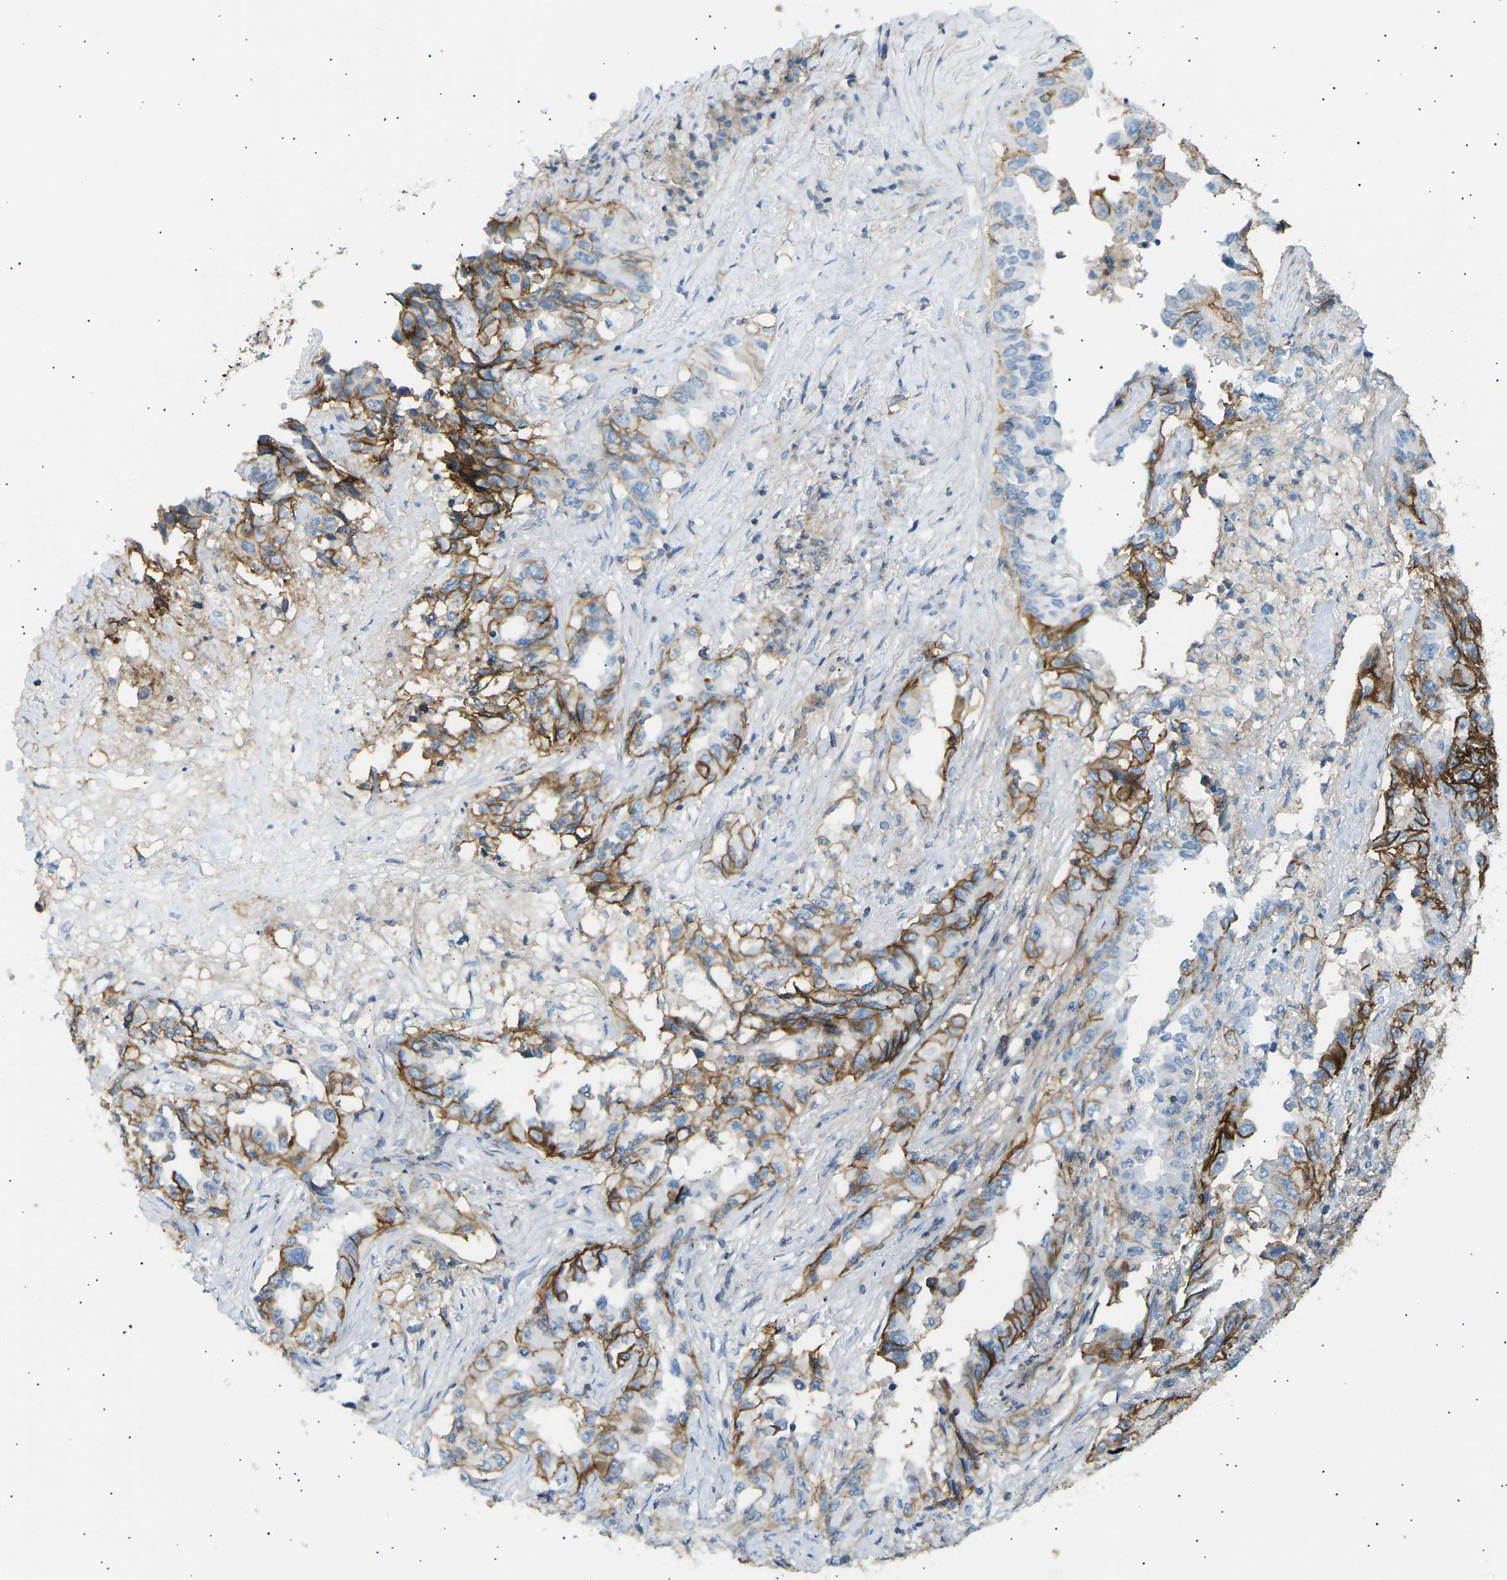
{"staining": {"intensity": "strong", "quantity": "25%-75%", "location": "cytoplasmic/membranous"}, "tissue": "lung cancer", "cell_type": "Tumor cells", "image_type": "cancer", "snomed": [{"axis": "morphology", "description": "Adenocarcinoma, NOS"}, {"axis": "topography", "description": "Lung"}], "caption": "Adenocarcinoma (lung) stained with immunohistochemistry exhibits strong cytoplasmic/membranous positivity in approximately 25%-75% of tumor cells.", "gene": "ATP2B4", "patient": {"sex": "female", "age": 51}}